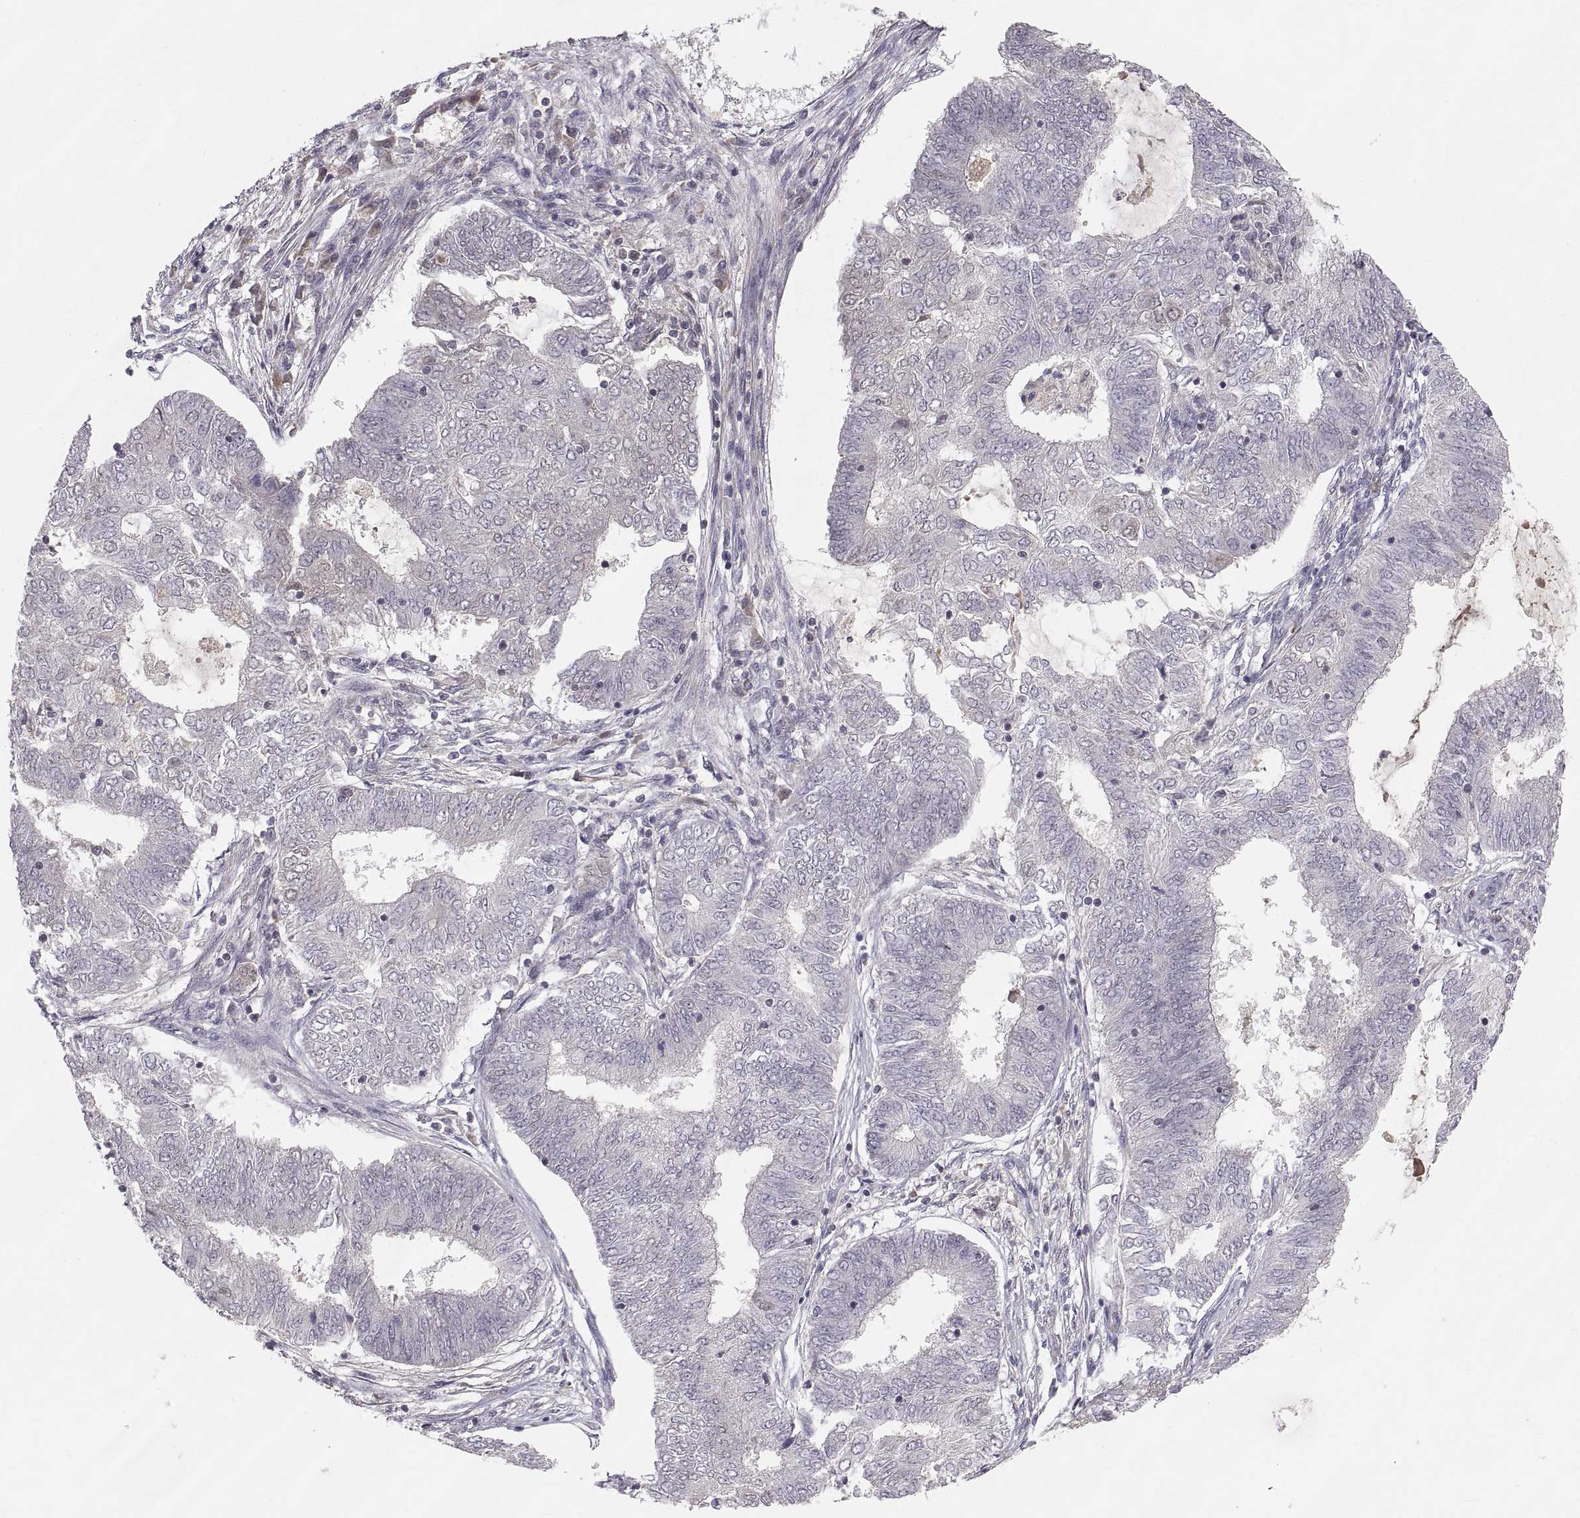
{"staining": {"intensity": "weak", "quantity": "<25%", "location": "cytoplasmic/membranous"}, "tissue": "endometrial cancer", "cell_type": "Tumor cells", "image_type": "cancer", "snomed": [{"axis": "morphology", "description": "Adenocarcinoma, NOS"}, {"axis": "topography", "description": "Endometrium"}], "caption": "IHC of human endometrial adenocarcinoma displays no positivity in tumor cells.", "gene": "ABL2", "patient": {"sex": "female", "age": 62}}